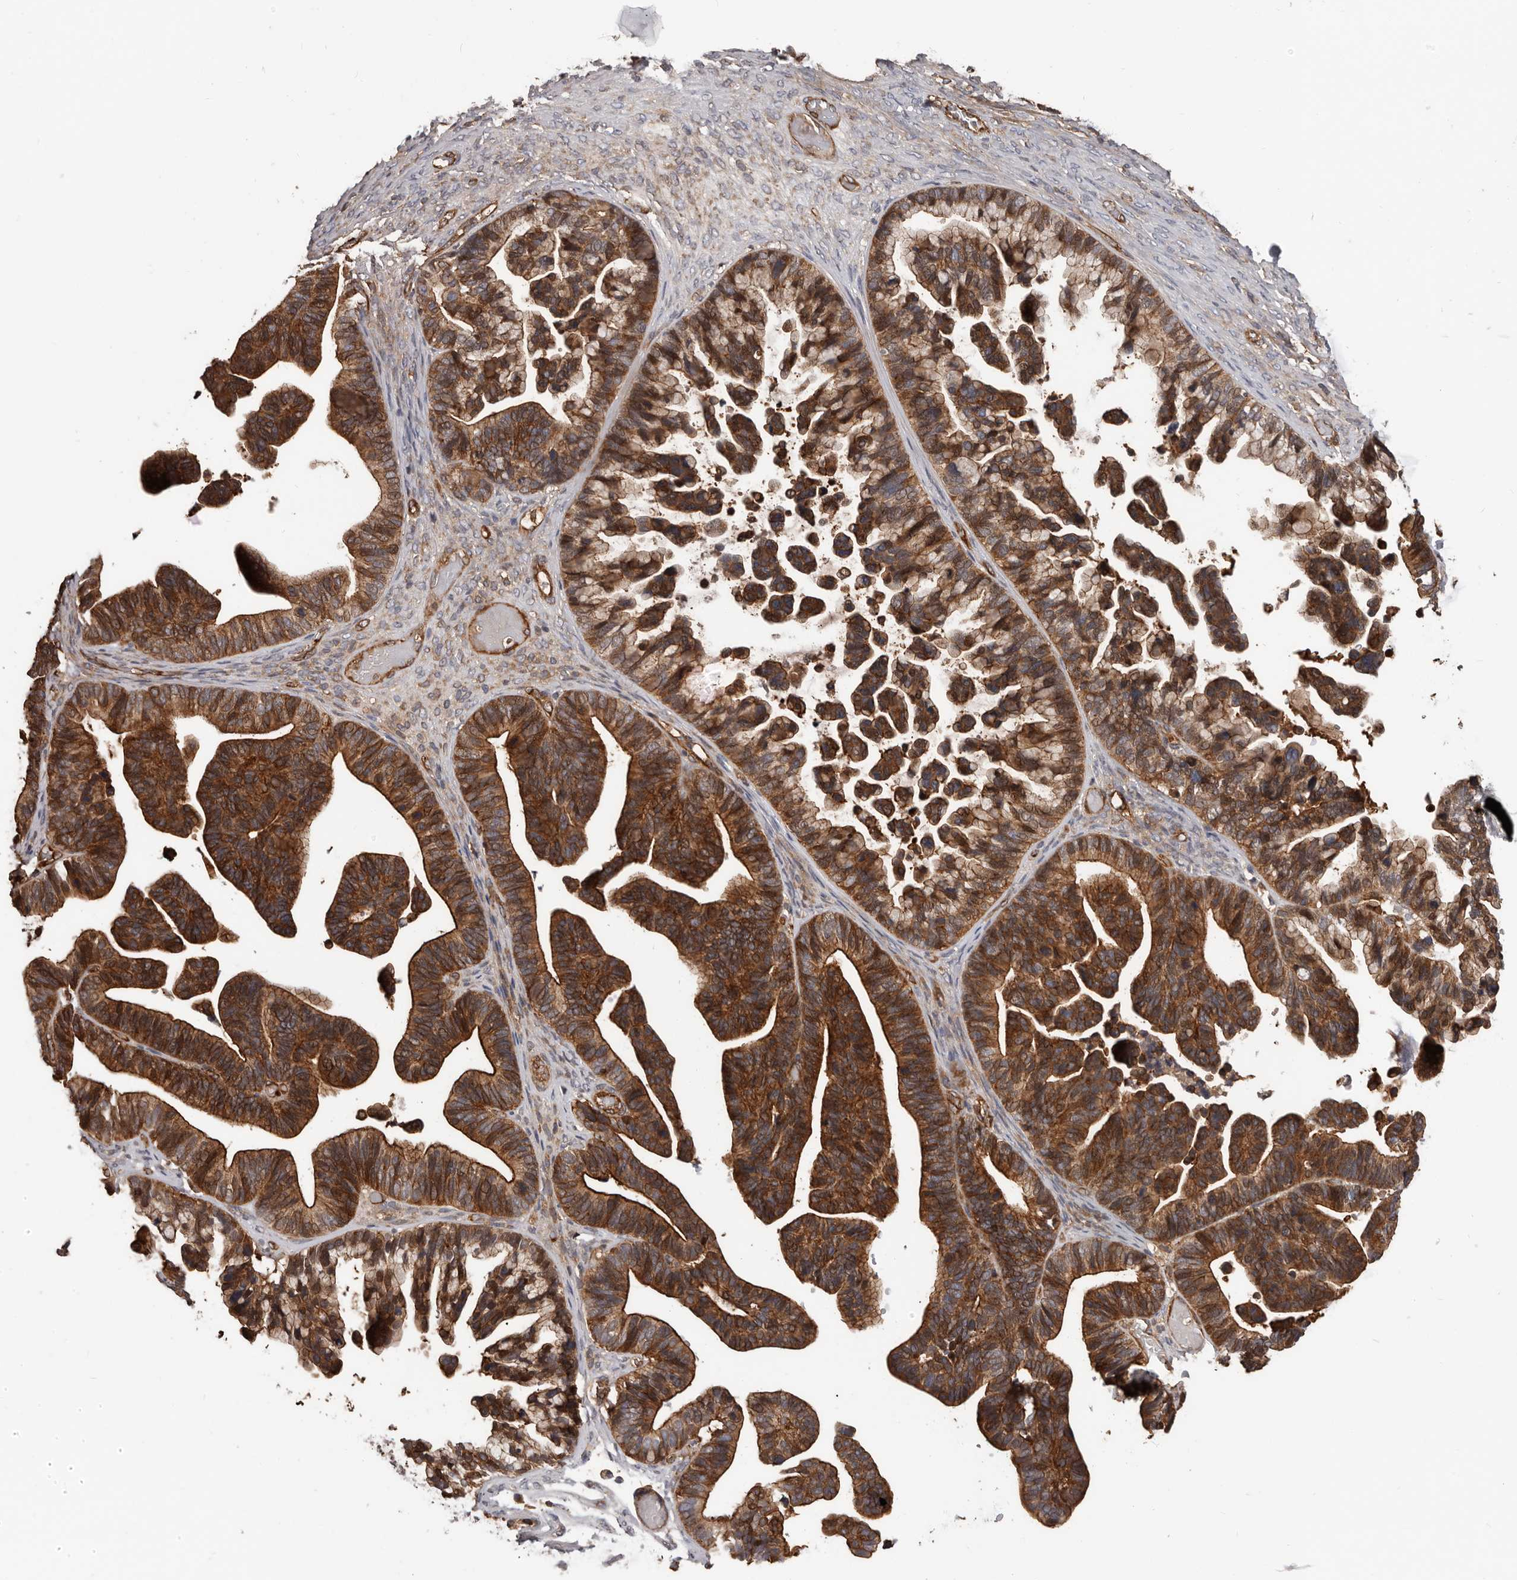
{"staining": {"intensity": "strong", "quantity": ">75%", "location": "cytoplasmic/membranous"}, "tissue": "ovarian cancer", "cell_type": "Tumor cells", "image_type": "cancer", "snomed": [{"axis": "morphology", "description": "Cystadenocarcinoma, serous, NOS"}, {"axis": "topography", "description": "Ovary"}], "caption": "Brown immunohistochemical staining in ovarian cancer reveals strong cytoplasmic/membranous staining in approximately >75% of tumor cells. (DAB = brown stain, brightfield microscopy at high magnification).", "gene": "PNRC2", "patient": {"sex": "female", "age": 56}}